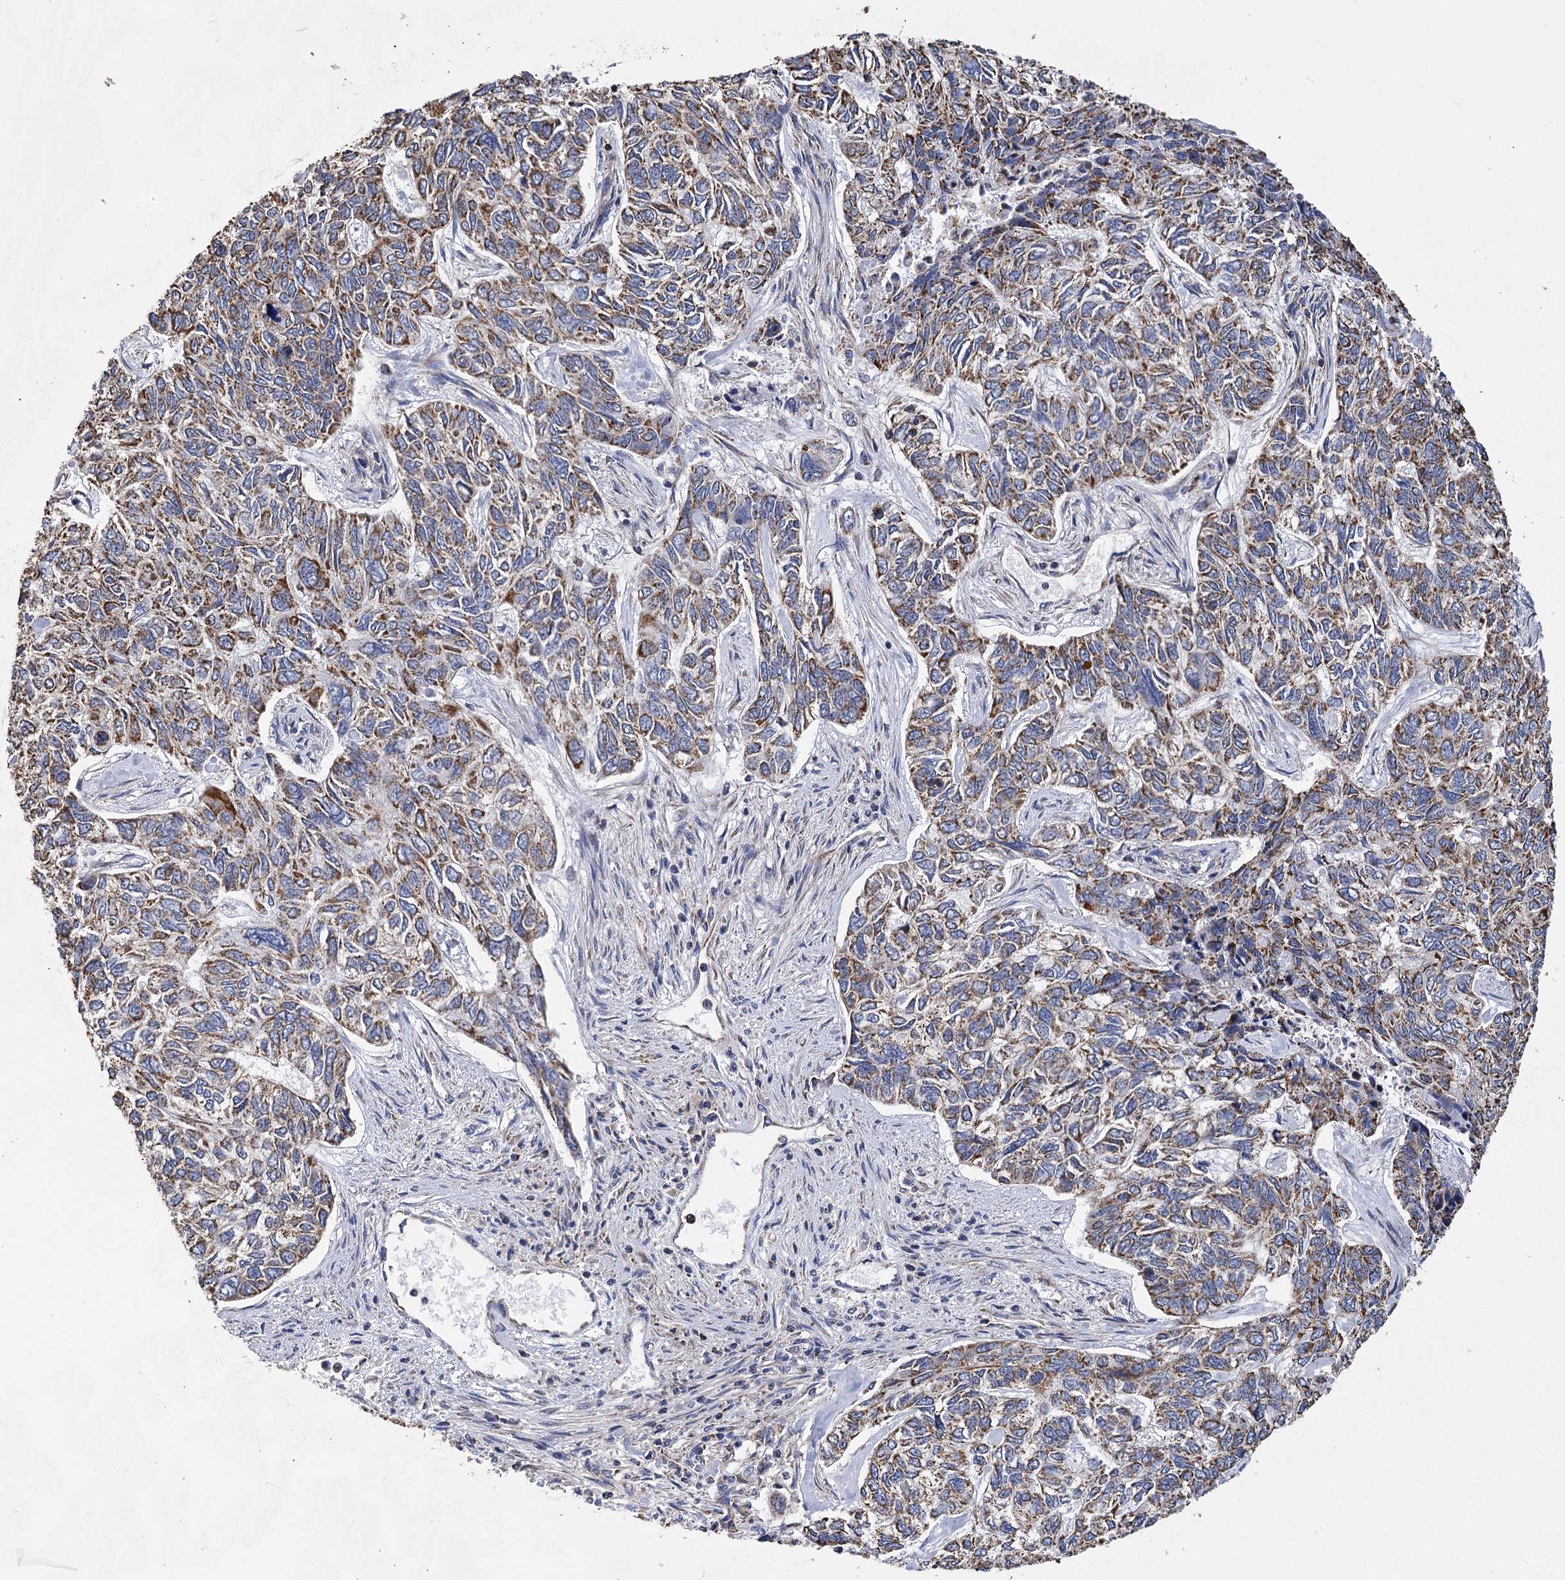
{"staining": {"intensity": "moderate", "quantity": ">75%", "location": "cytoplasmic/membranous"}, "tissue": "skin cancer", "cell_type": "Tumor cells", "image_type": "cancer", "snomed": [{"axis": "morphology", "description": "Basal cell carcinoma"}, {"axis": "topography", "description": "Skin"}], "caption": "Immunohistochemical staining of skin basal cell carcinoma exhibits medium levels of moderate cytoplasmic/membranous positivity in about >75% of tumor cells.", "gene": "CCDC73", "patient": {"sex": "female", "age": 65}}